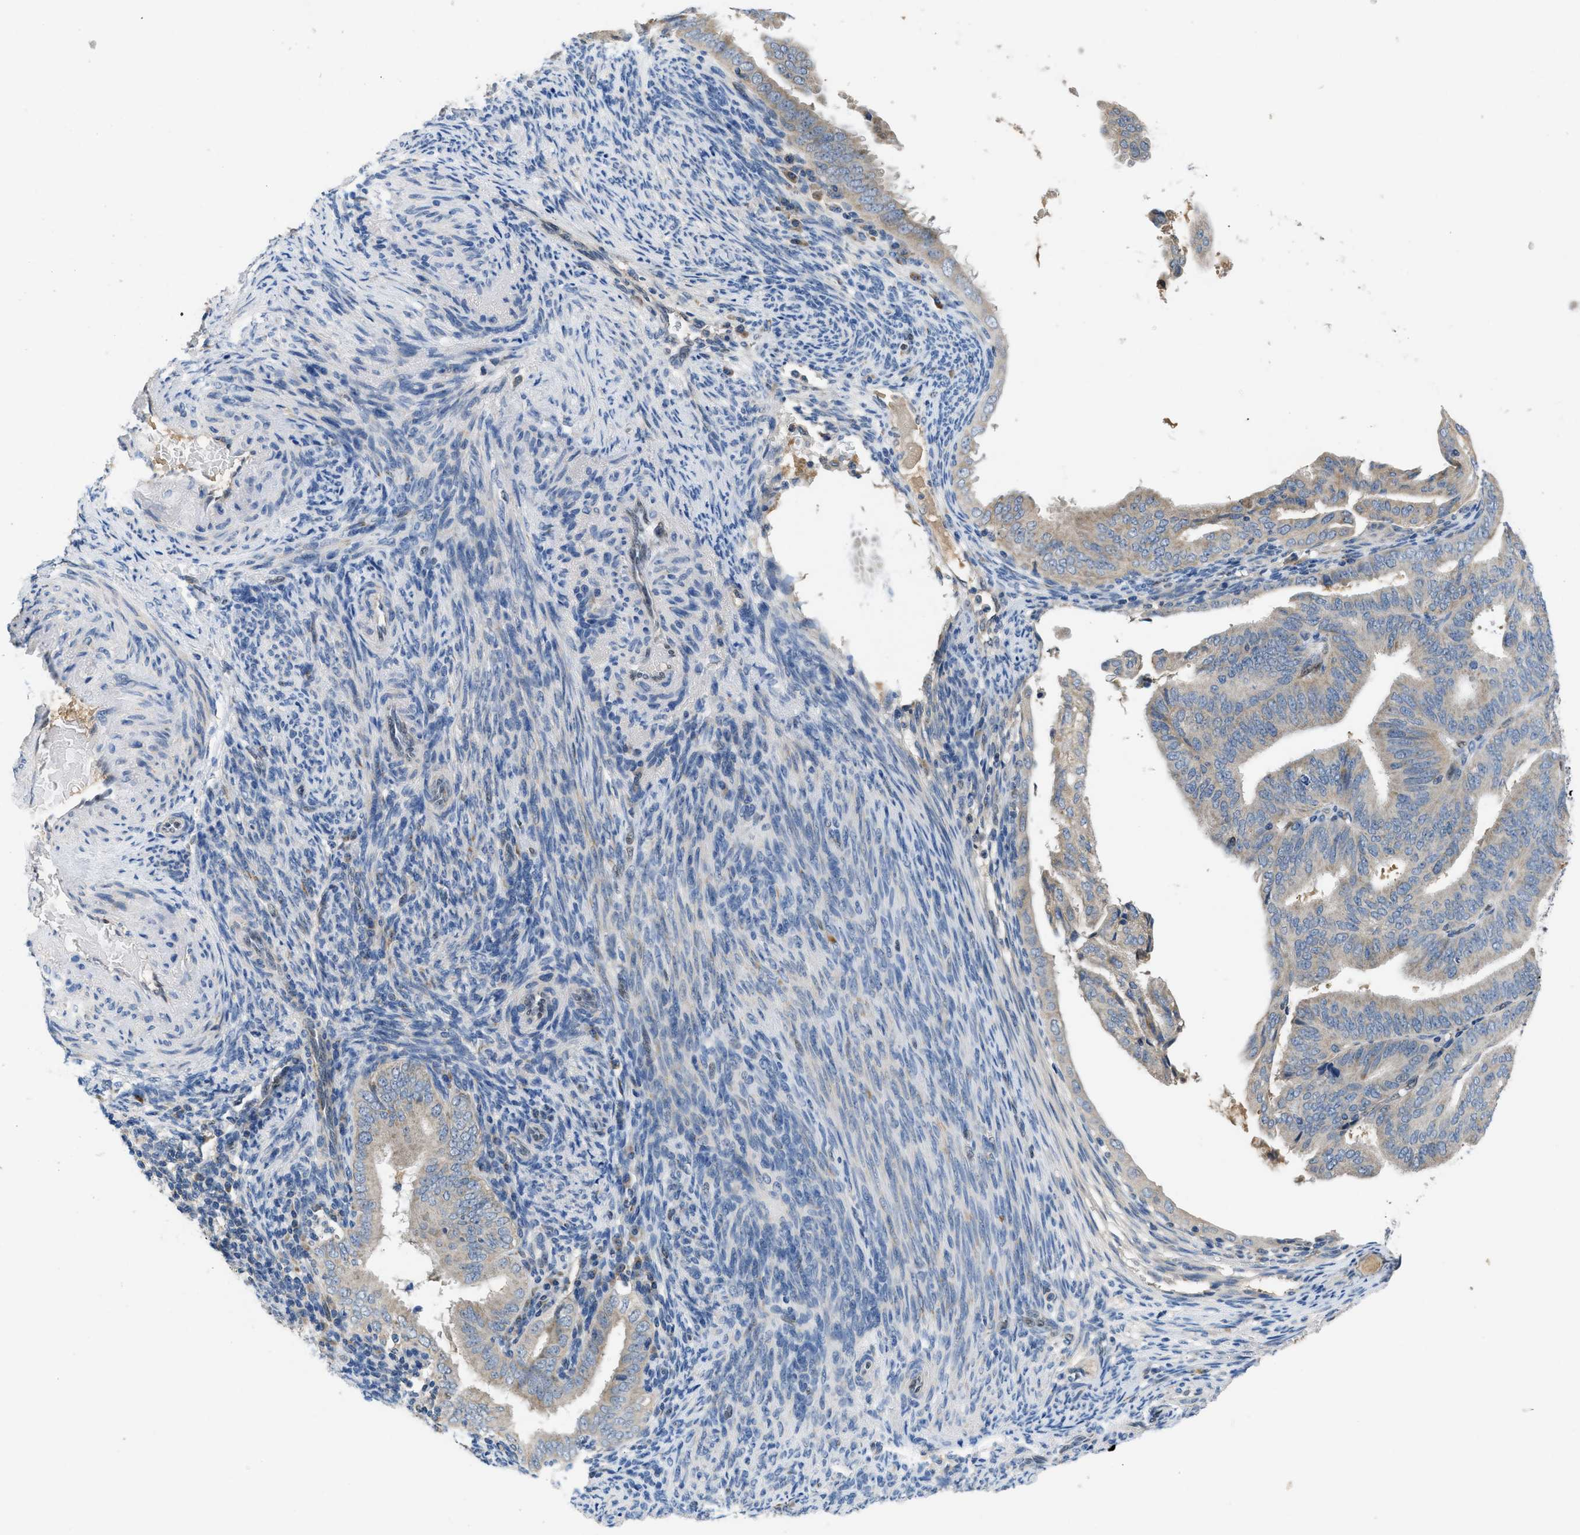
{"staining": {"intensity": "weak", "quantity": "25%-75%", "location": "cytoplasmic/membranous"}, "tissue": "endometrial cancer", "cell_type": "Tumor cells", "image_type": "cancer", "snomed": [{"axis": "morphology", "description": "Adenocarcinoma, NOS"}, {"axis": "topography", "description": "Endometrium"}], "caption": "A brown stain highlights weak cytoplasmic/membranous positivity of a protein in human adenocarcinoma (endometrial) tumor cells.", "gene": "PNKD", "patient": {"sex": "female", "age": 58}}